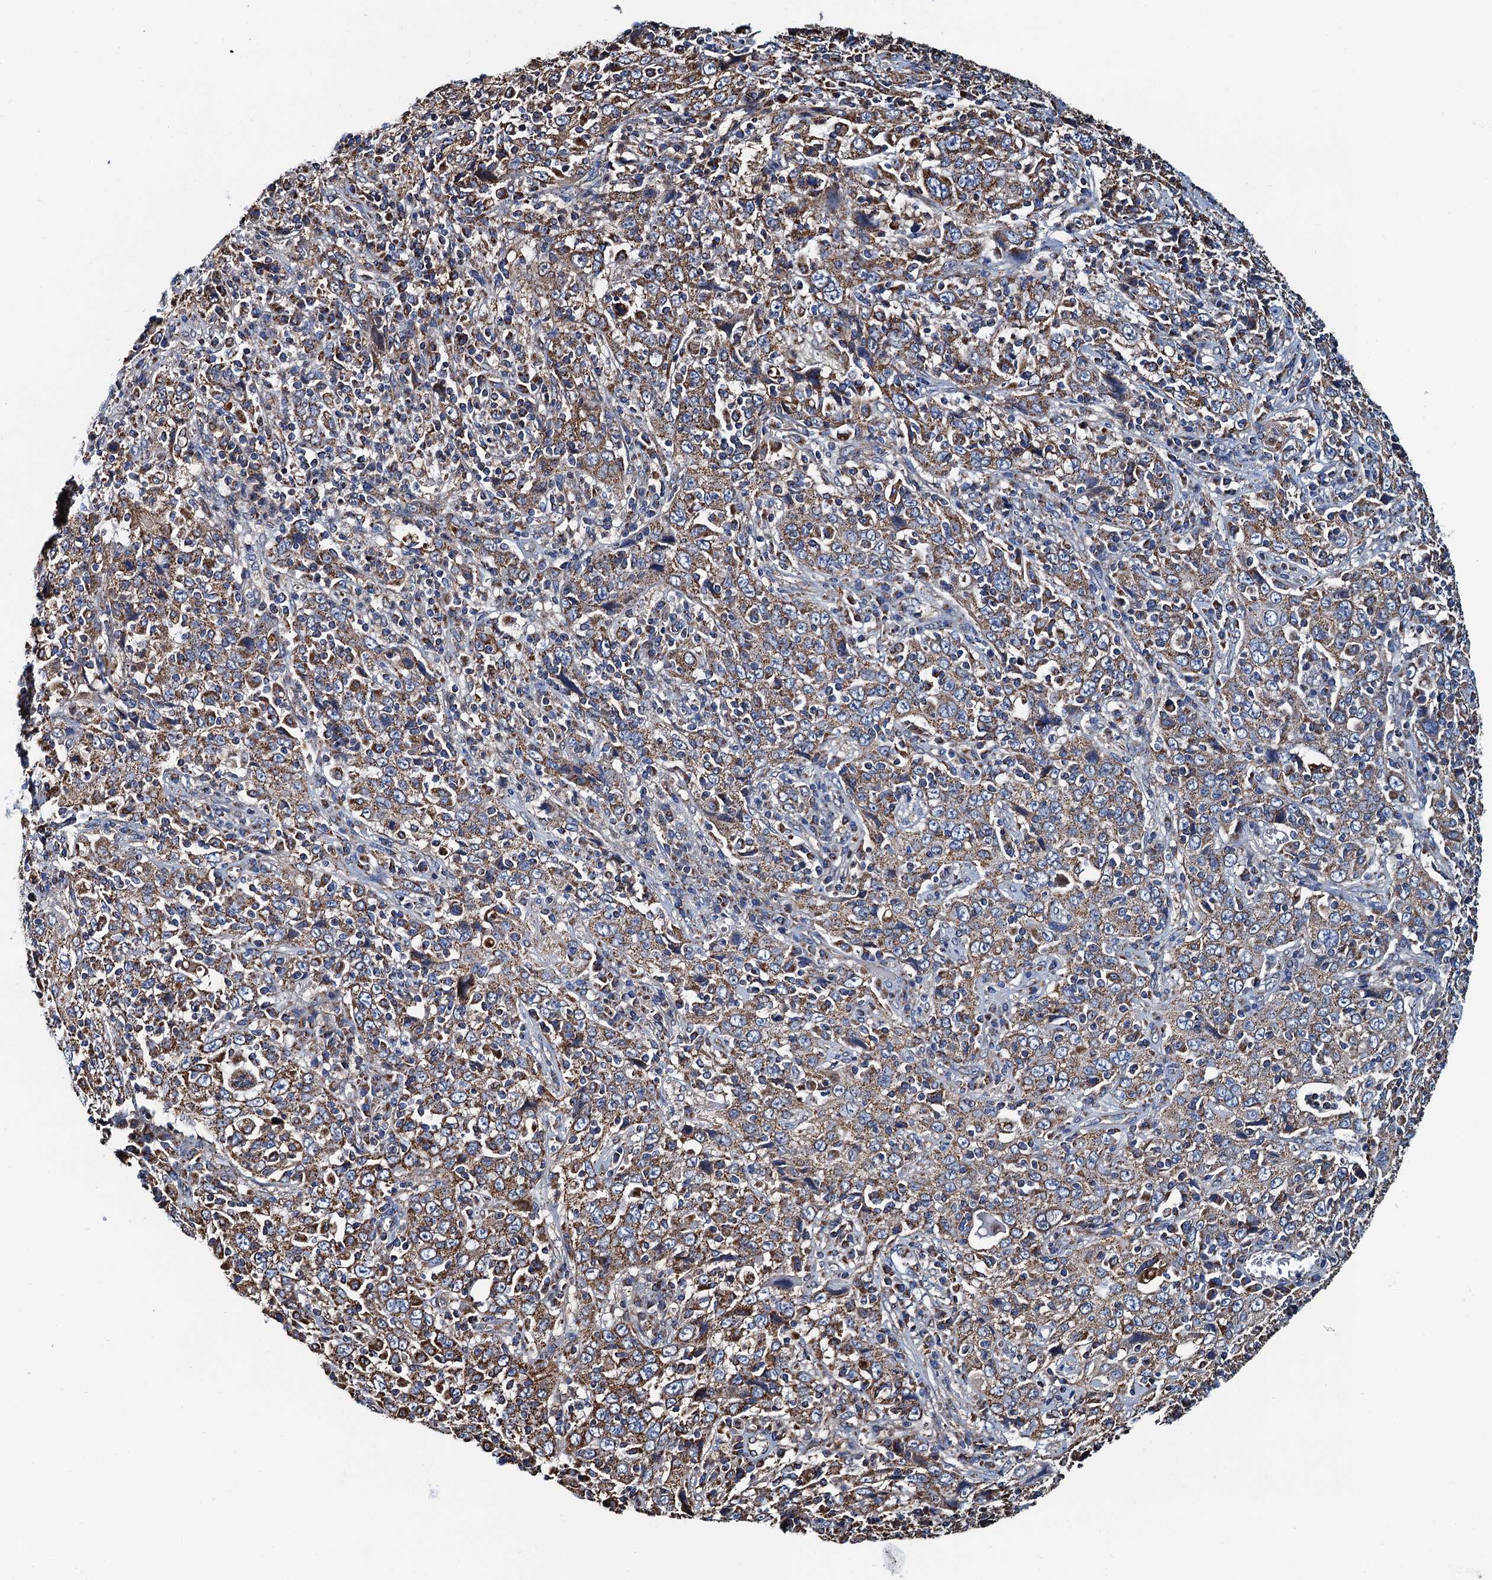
{"staining": {"intensity": "moderate", "quantity": "25%-75%", "location": "cytoplasmic/membranous"}, "tissue": "cervical cancer", "cell_type": "Tumor cells", "image_type": "cancer", "snomed": [{"axis": "morphology", "description": "Squamous cell carcinoma, NOS"}, {"axis": "topography", "description": "Cervix"}], "caption": "This micrograph exhibits immunohistochemistry staining of cervical cancer, with medium moderate cytoplasmic/membranous expression in about 25%-75% of tumor cells.", "gene": "AAGAB", "patient": {"sex": "female", "age": 46}}